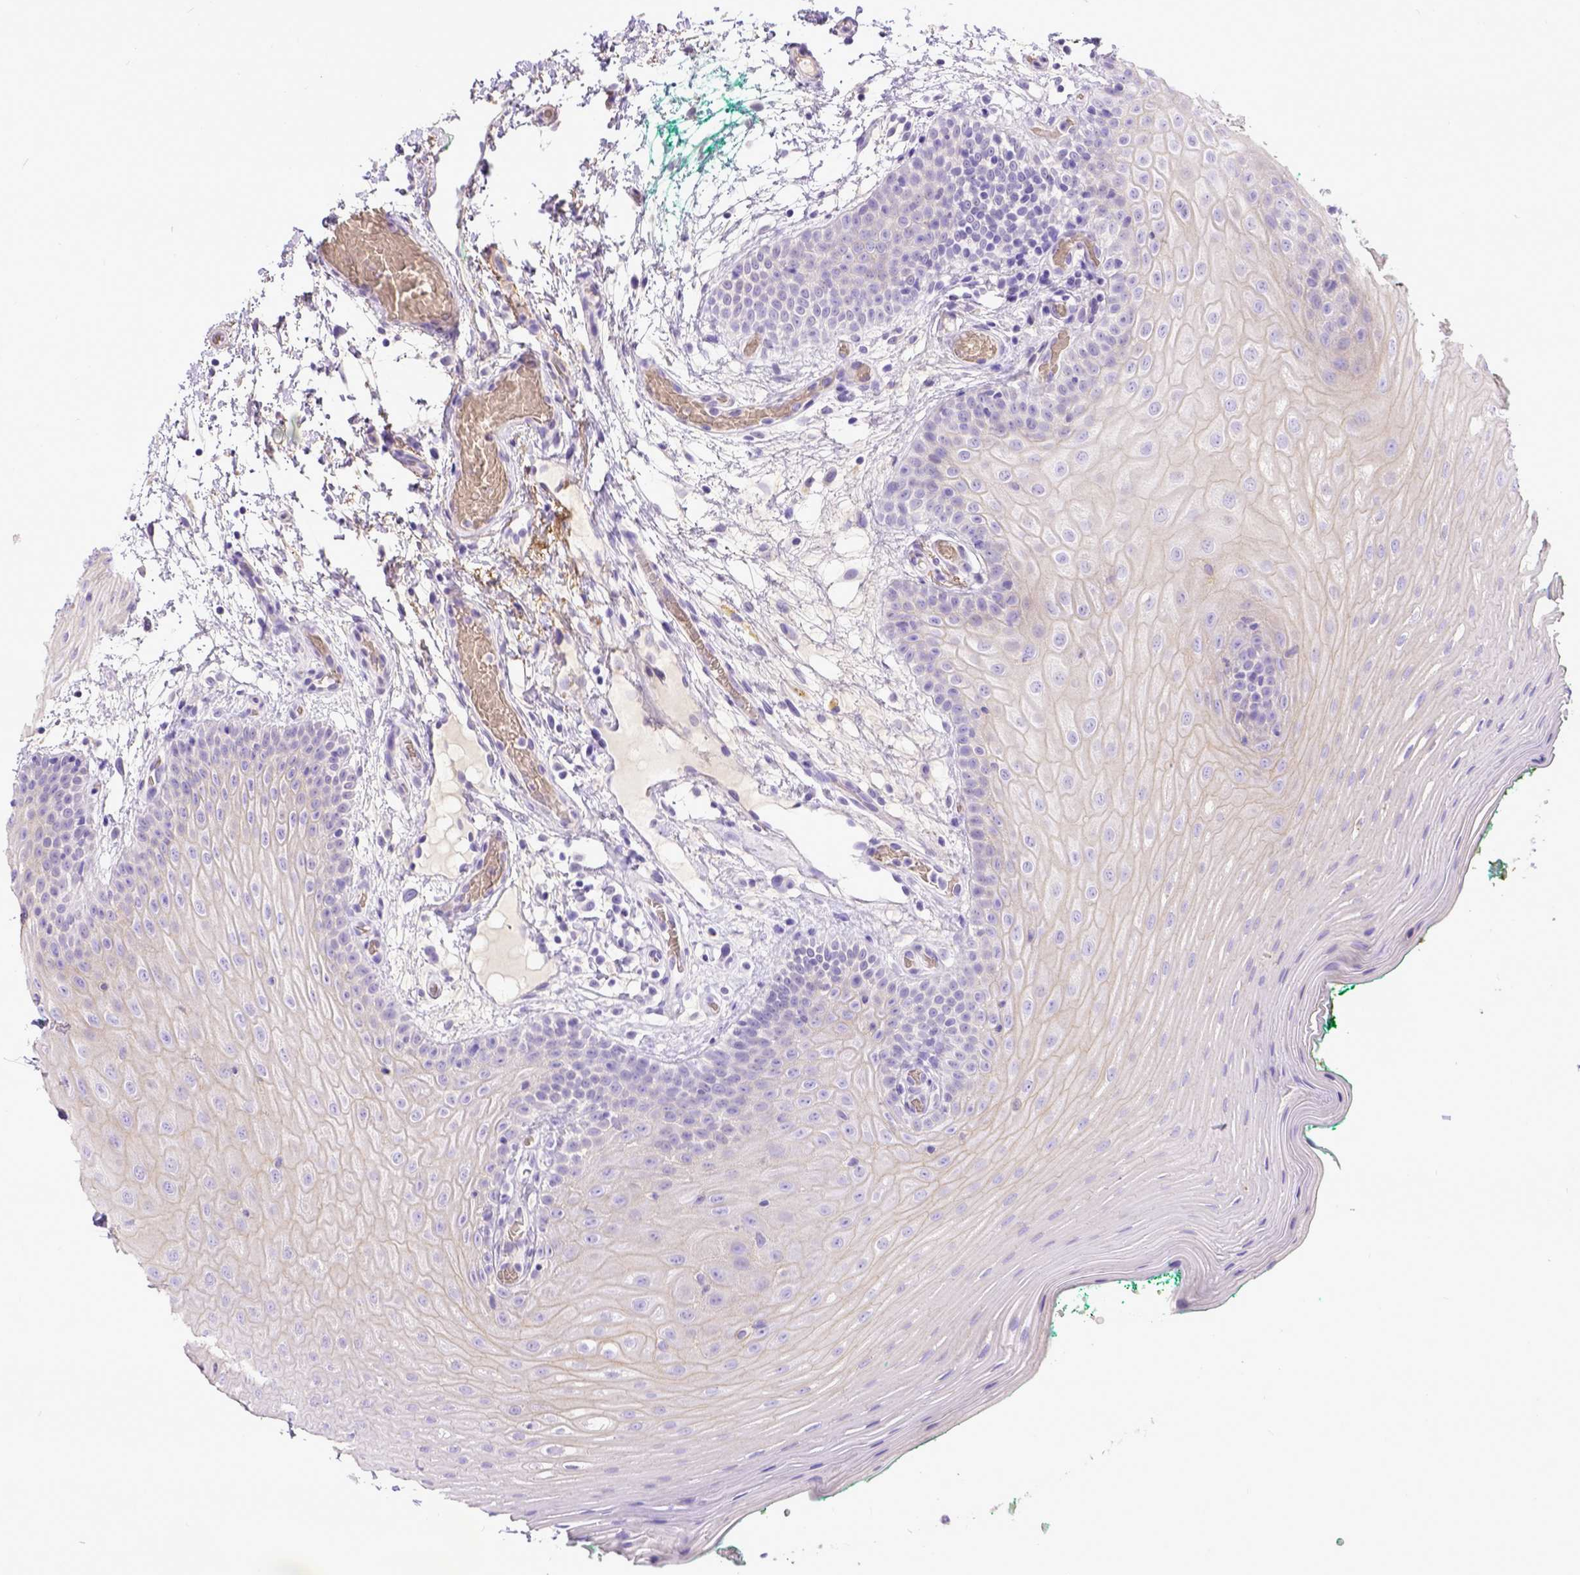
{"staining": {"intensity": "weak", "quantity": "<25%", "location": "cytoplasmic/membranous"}, "tissue": "oral mucosa", "cell_type": "Squamous epithelial cells", "image_type": "normal", "snomed": [{"axis": "morphology", "description": "Normal tissue, NOS"}, {"axis": "morphology", "description": "Squamous cell carcinoma, NOS"}, {"axis": "topography", "description": "Oral tissue"}, {"axis": "topography", "description": "Head-Neck"}], "caption": "The photomicrograph shows no staining of squamous epithelial cells in benign oral mucosa. Brightfield microscopy of IHC stained with DAB (3,3'-diaminobenzidine) (brown) and hematoxylin (blue), captured at high magnification.", "gene": "BTN1A1", "patient": {"sex": "male", "age": 78}}